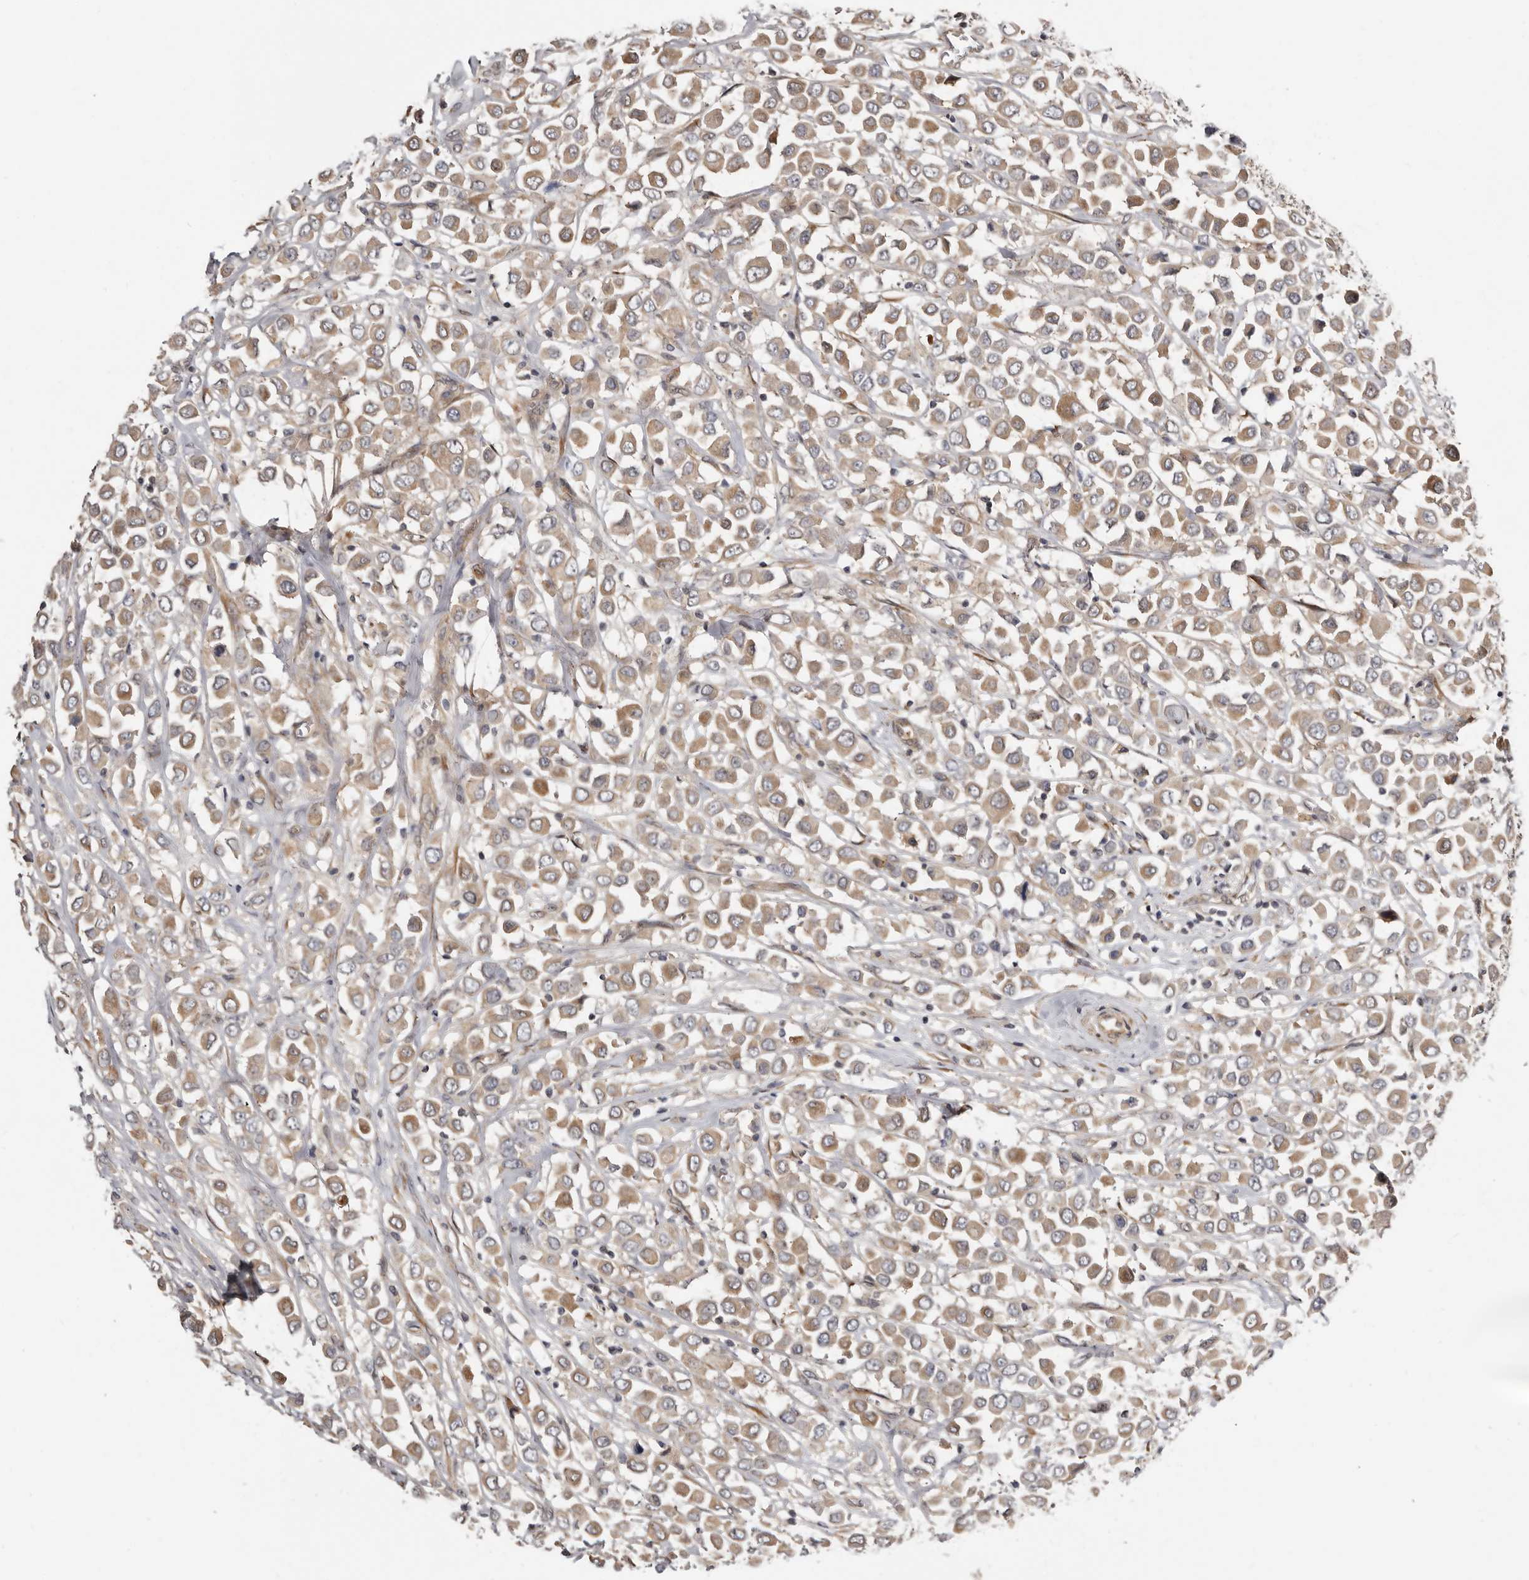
{"staining": {"intensity": "moderate", "quantity": ">75%", "location": "cytoplasmic/membranous"}, "tissue": "breast cancer", "cell_type": "Tumor cells", "image_type": "cancer", "snomed": [{"axis": "morphology", "description": "Duct carcinoma"}, {"axis": "topography", "description": "Breast"}], "caption": "An immunohistochemistry (IHC) photomicrograph of neoplastic tissue is shown. Protein staining in brown shows moderate cytoplasmic/membranous positivity in intraductal carcinoma (breast) within tumor cells.", "gene": "SBDS", "patient": {"sex": "female", "age": 61}}